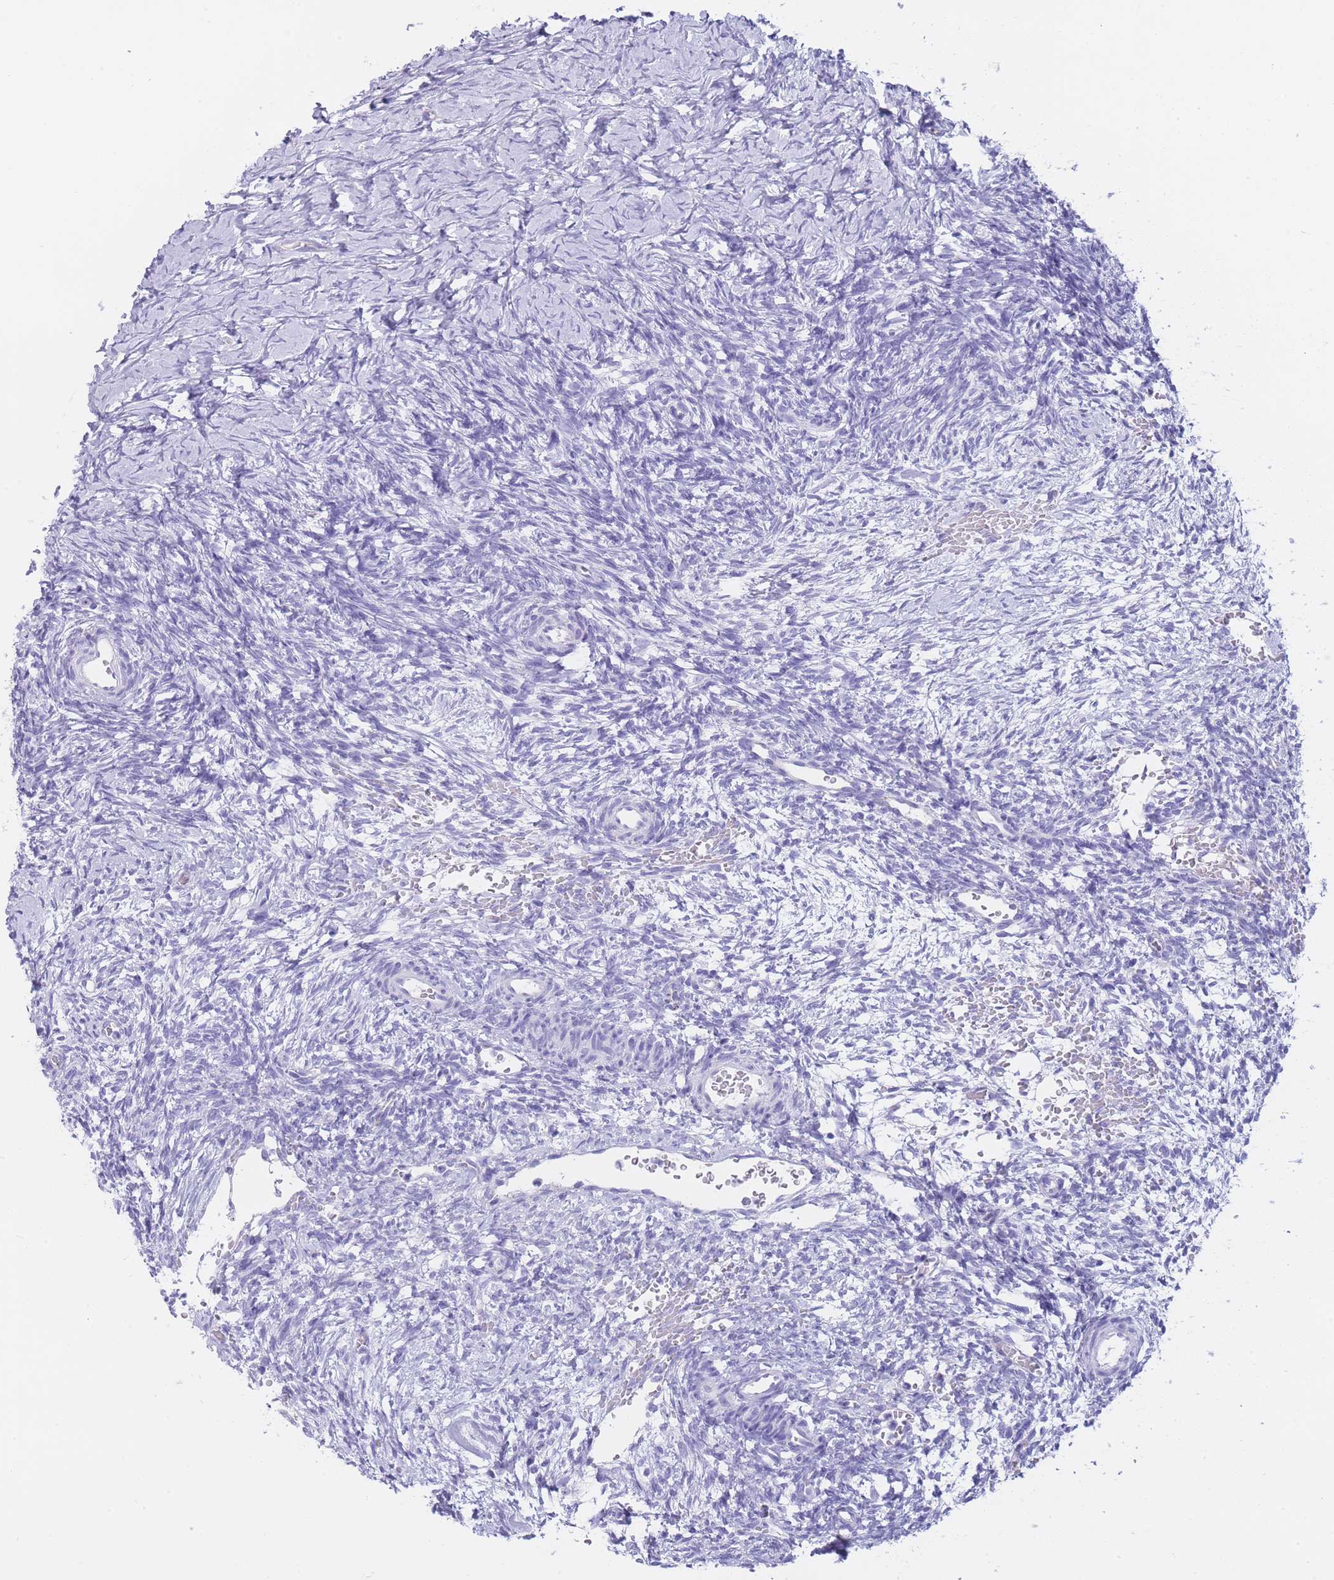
{"staining": {"intensity": "negative", "quantity": "none", "location": "none"}, "tissue": "ovary", "cell_type": "Ovarian stroma cells", "image_type": "normal", "snomed": [{"axis": "morphology", "description": "Normal tissue, NOS"}, {"axis": "topography", "description": "Ovary"}], "caption": "A micrograph of ovary stained for a protein exhibits no brown staining in ovarian stroma cells.", "gene": "GAA", "patient": {"sex": "female", "age": 39}}